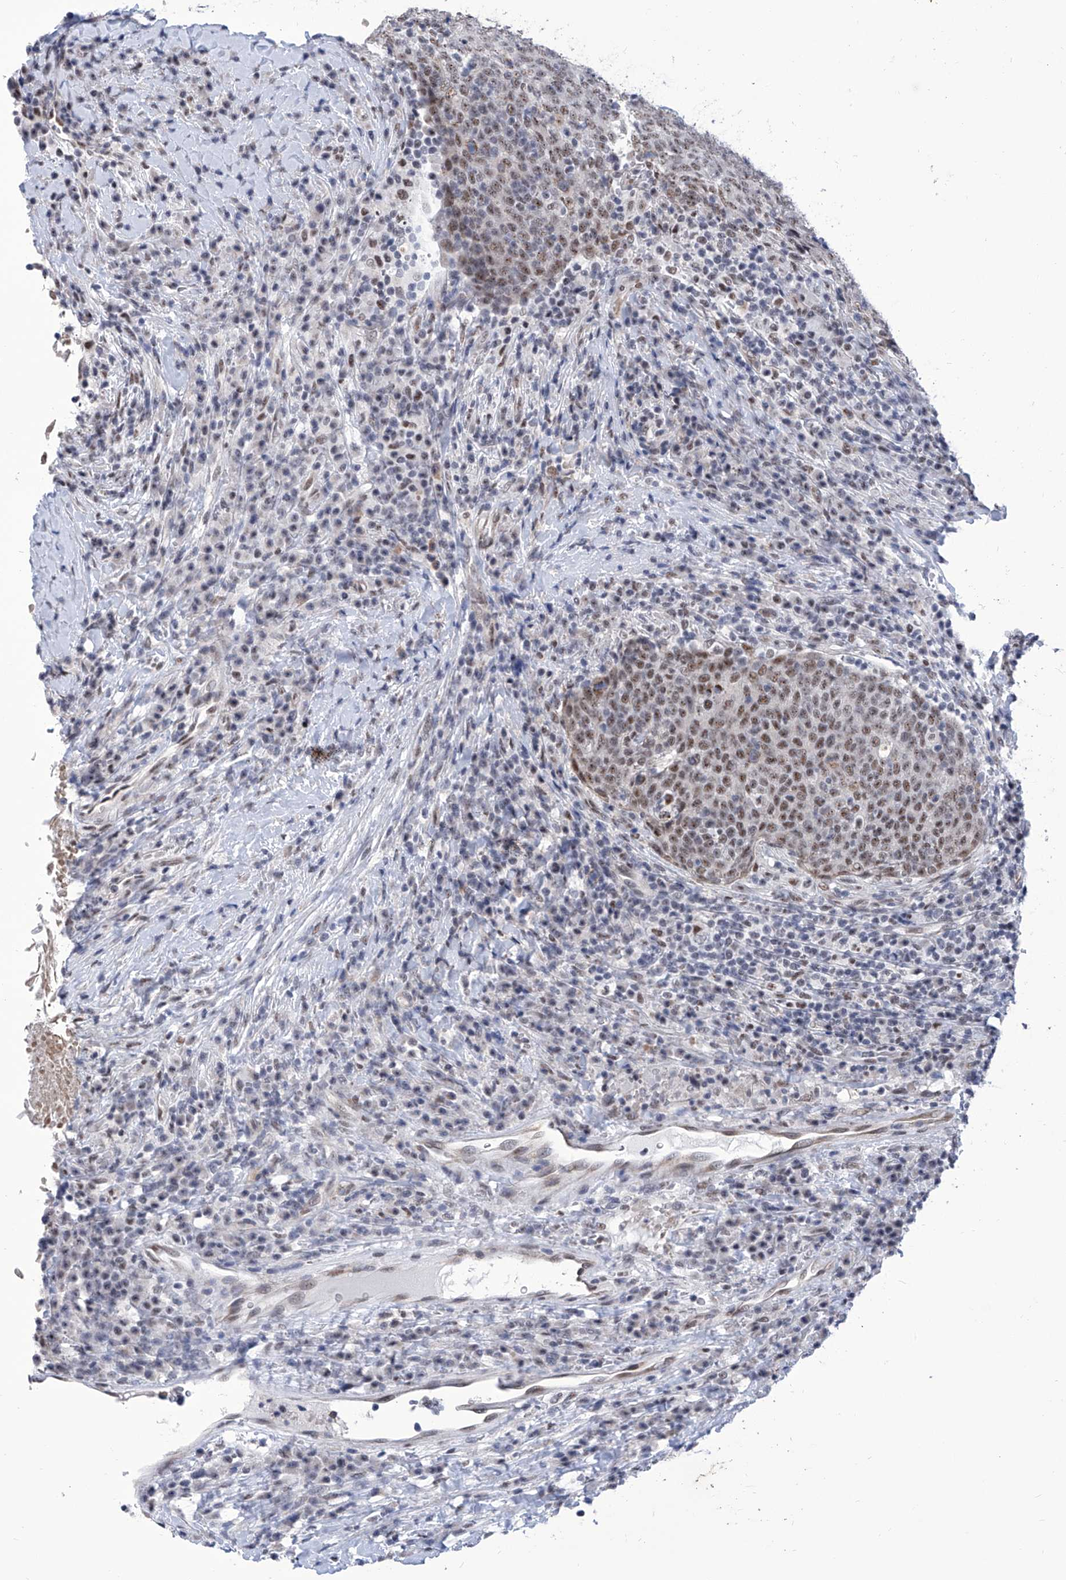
{"staining": {"intensity": "moderate", "quantity": ">75%", "location": "nuclear"}, "tissue": "head and neck cancer", "cell_type": "Tumor cells", "image_type": "cancer", "snomed": [{"axis": "morphology", "description": "Squamous cell carcinoma, NOS"}, {"axis": "morphology", "description": "Squamous cell carcinoma, metastatic, NOS"}, {"axis": "topography", "description": "Lymph node"}, {"axis": "topography", "description": "Head-Neck"}], "caption": "This micrograph demonstrates immunohistochemistry staining of human metastatic squamous cell carcinoma (head and neck), with medium moderate nuclear expression in approximately >75% of tumor cells.", "gene": "SART1", "patient": {"sex": "male", "age": 62}}